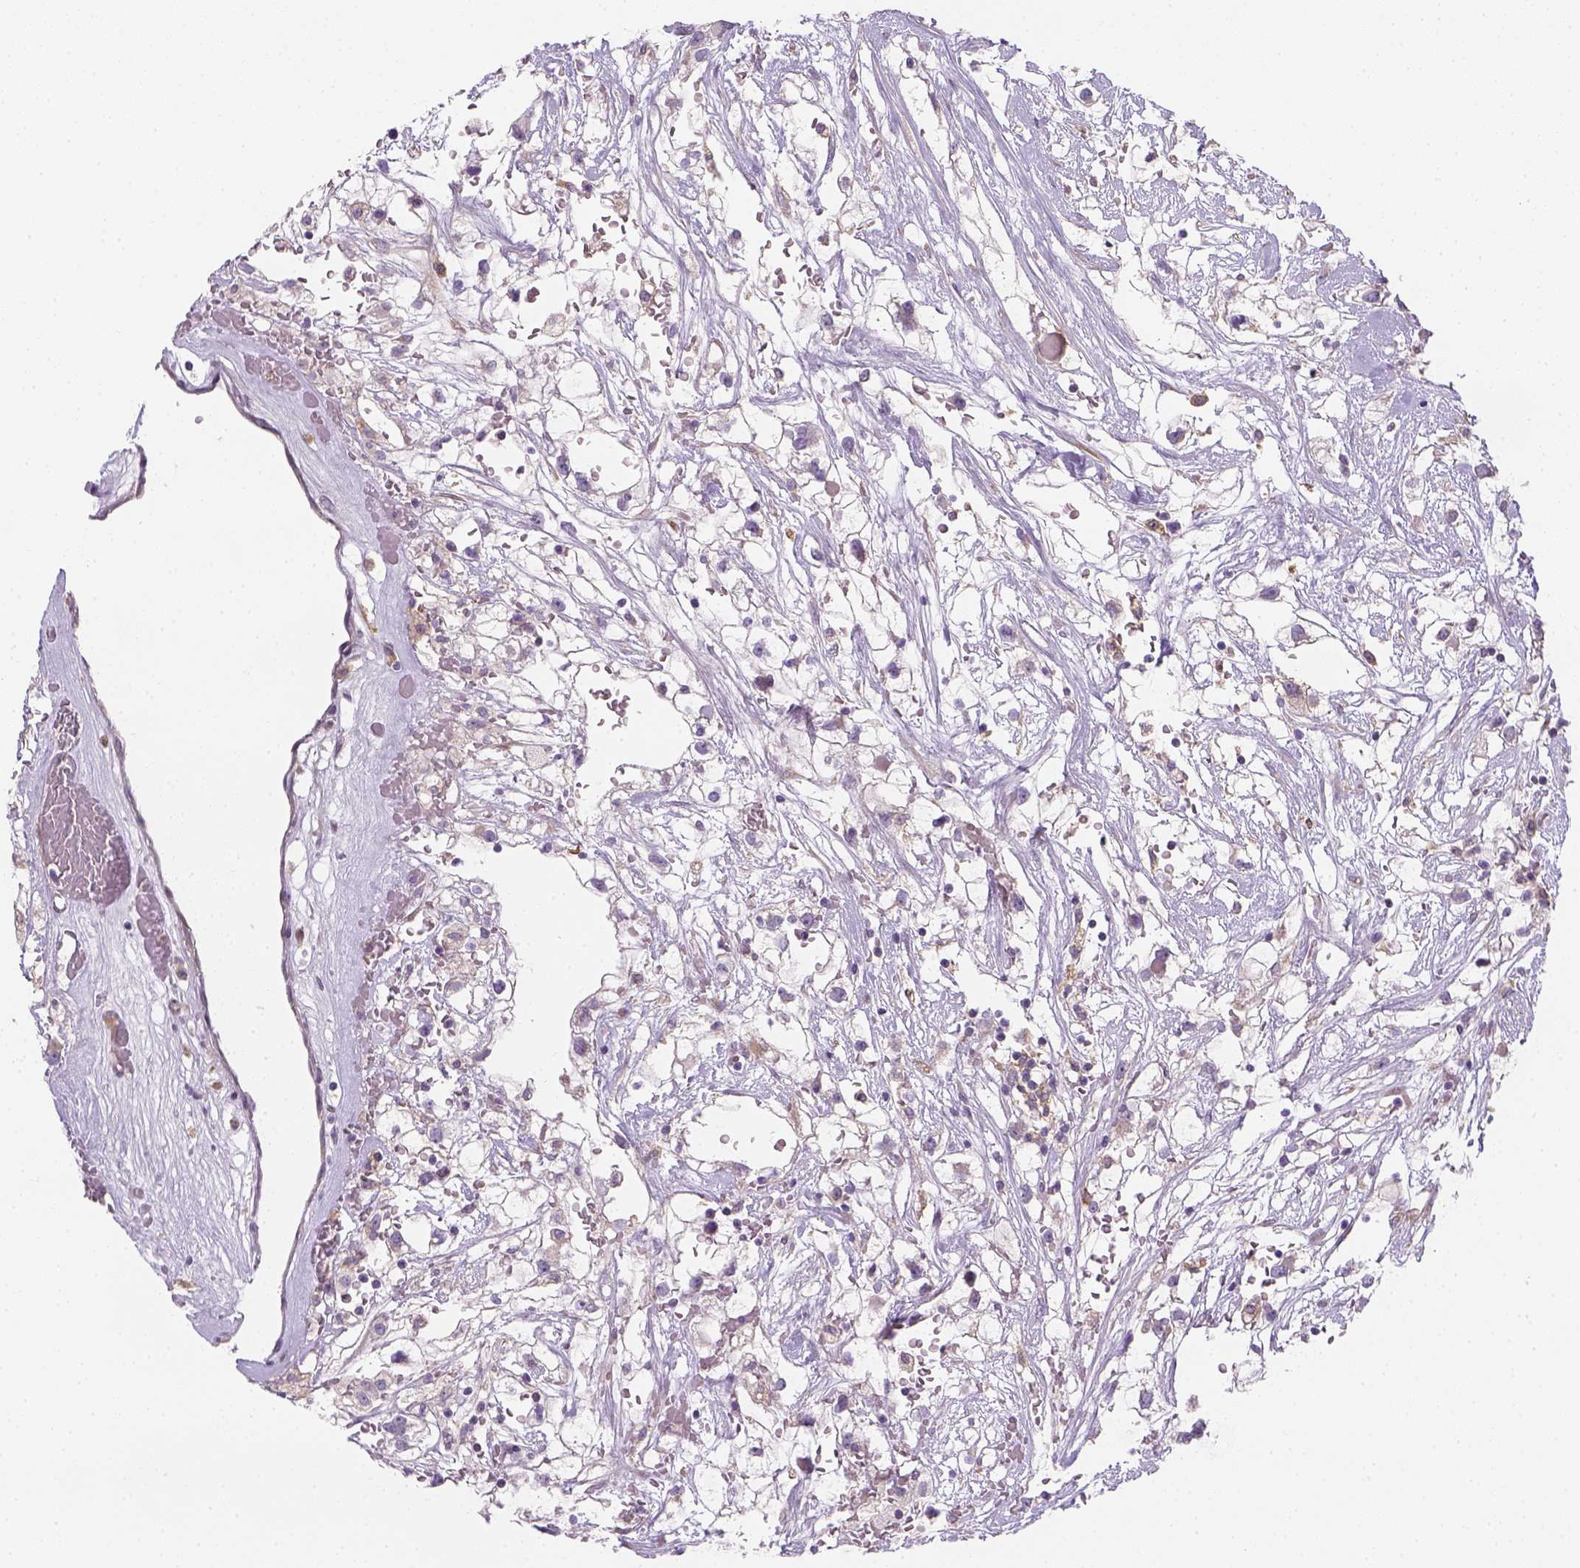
{"staining": {"intensity": "negative", "quantity": "none", "location": "none"}, "tissue": "renal cancer", "cell_type": "Tumor cells", "image_type": "cancer", "snomed": [{"axis": "morphology", "description": "Adenocarcinoma, NOS"}, {"axis": "topography", "description": "Kidney"}], "caption": "This is a image of IHC staining of renal cancer, which shows no staining in tumor cells. (DAB (3,3'-diaminobenzidine) immunohistochemistry (IHC) with hematoxylin counter stain).", "gene": "CACNB1", "patient": {"sex": "male", "age": 59}}